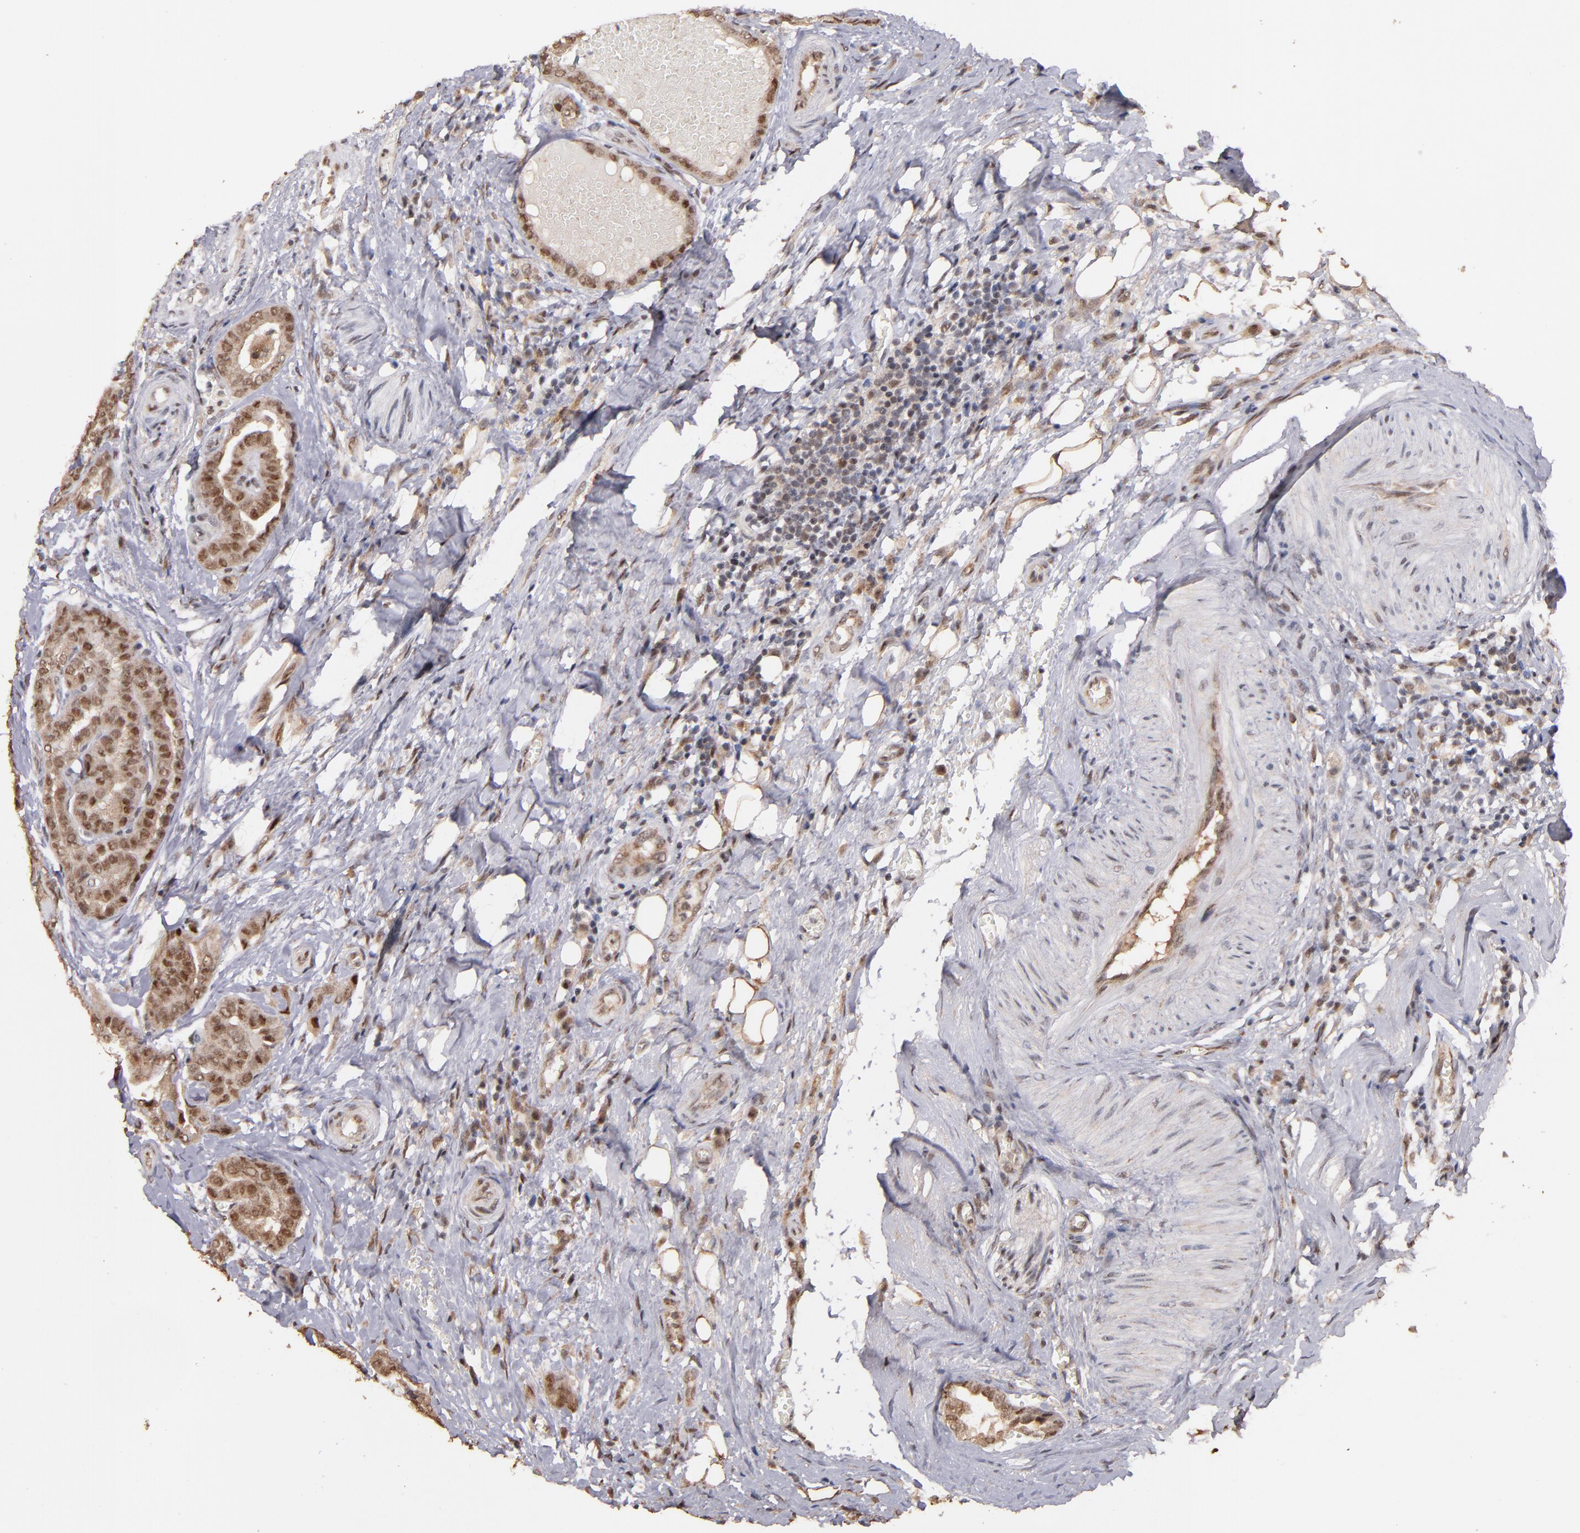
{"staining": {"intensity": "moderate", "quantity": ">75%", "location": "cytoplasmic/membranous,nuclear"}, "tissue": "thyroid cancer", "cell_type": "Tumor cells", "image_type": "cancer", "snomed": [{"axis": "morphology", "description": "Carcinoma, NOS"}, {"axis": "topography", "description": "Thyroid gland"}], "caption": "Thyroid cancer was stained to show a protein in brown. There is medium levels of moderate cytoplasmic/membranous and nuclear positivity in approximately >75% of tumor cells.", "gene": "EAPP", "patient": {"sex": "female", "age": 91}}